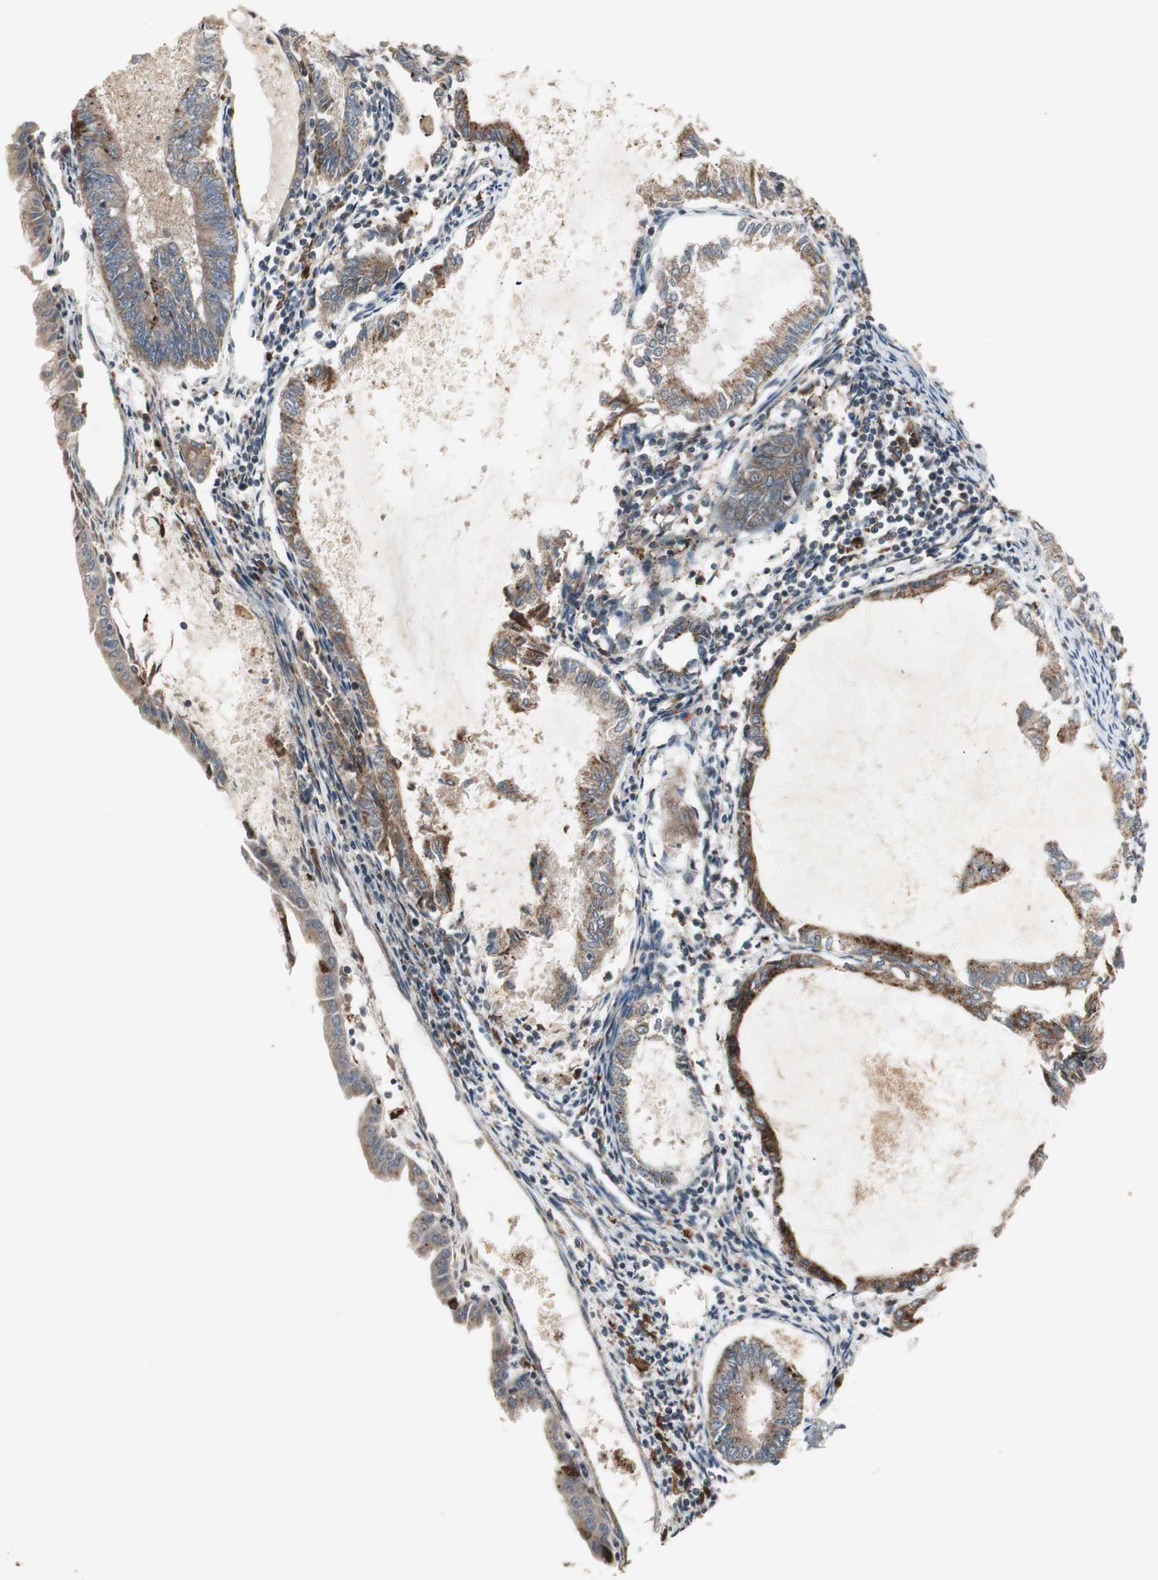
{"staining": {"intensity": "moderate", "quantity": ">75%", "location": "cytoplasmic/membranous"}, "tissue": "endometrial cancer", "cell_type": "Tumor cells", "image_type": "cancer", "snomed": [{"axis": "morphology", "description": "Adenocarcinoma, NOS"}, {"axis": "topography", "description": "Endometrium"}], "caption": "Endometrial adenocarcinoma tissue demonstrates moderate cytoplasmic/membranous staining in about >75% of tumor cells, visualized by immunohistochemistry.", "gene": "SFRP1", "patient": {"sex": "female", "age": 86}}